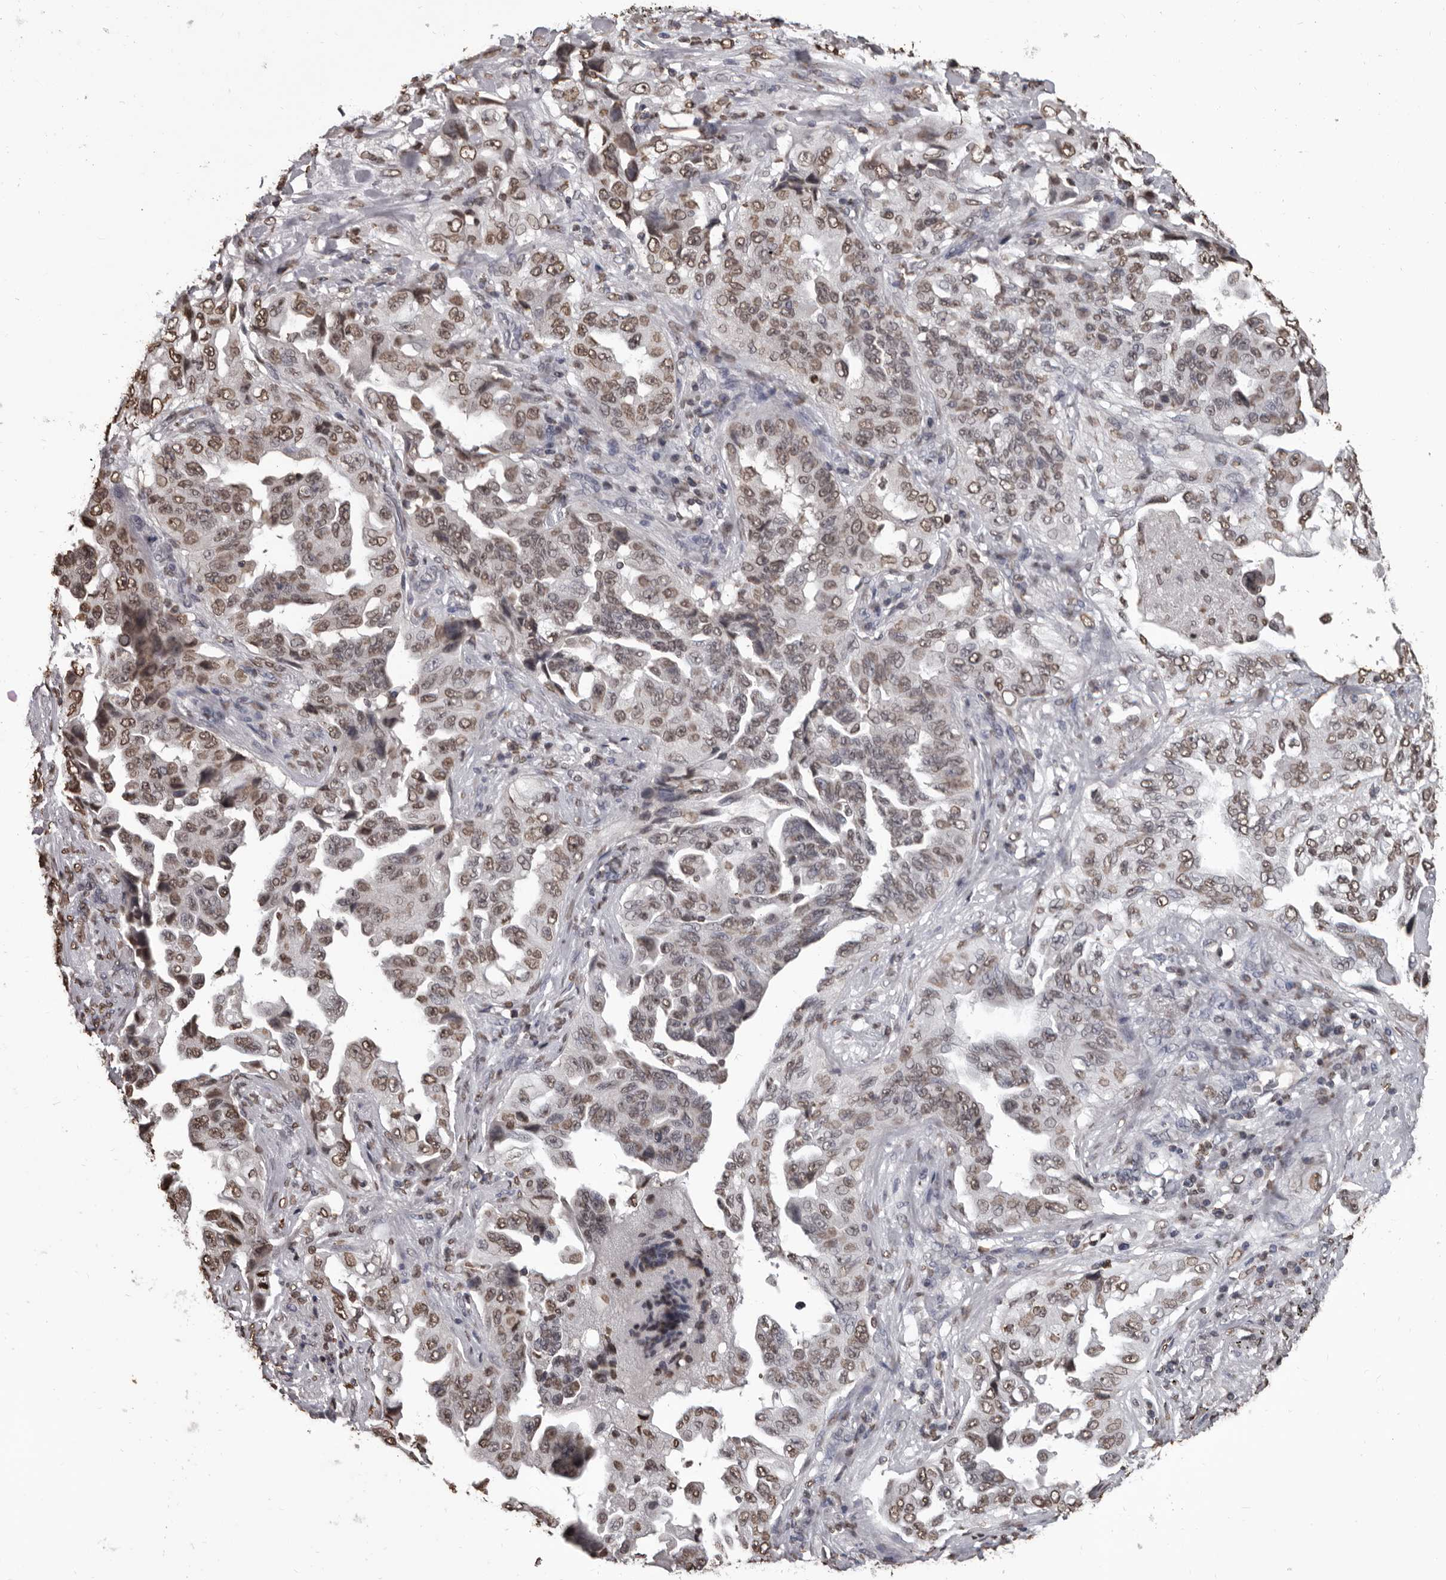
{"staining": {"intensity": "moderate", "quantity": ">75%", "location": "nuclear"}, "tissue": "lung cancer", "cell_type": "Tumor cells", "image_type": "cancer", "snomed": [{"axis": "morphology", "description": "Adenocarcinoma, NOS"}, {"axis": "topography", "description": "Lung"}], "caption": "An image of human adenocarcinoma (lung) stained for a protein shows moderate nuclear brown staining in tumor cells. The staining is performed using DAB brown chromogen to label protein expression. The nuclei are counter-stained blue using hematoxylin.", "gene": "AHR", "patient": {"sex": "female", "age": 51}}